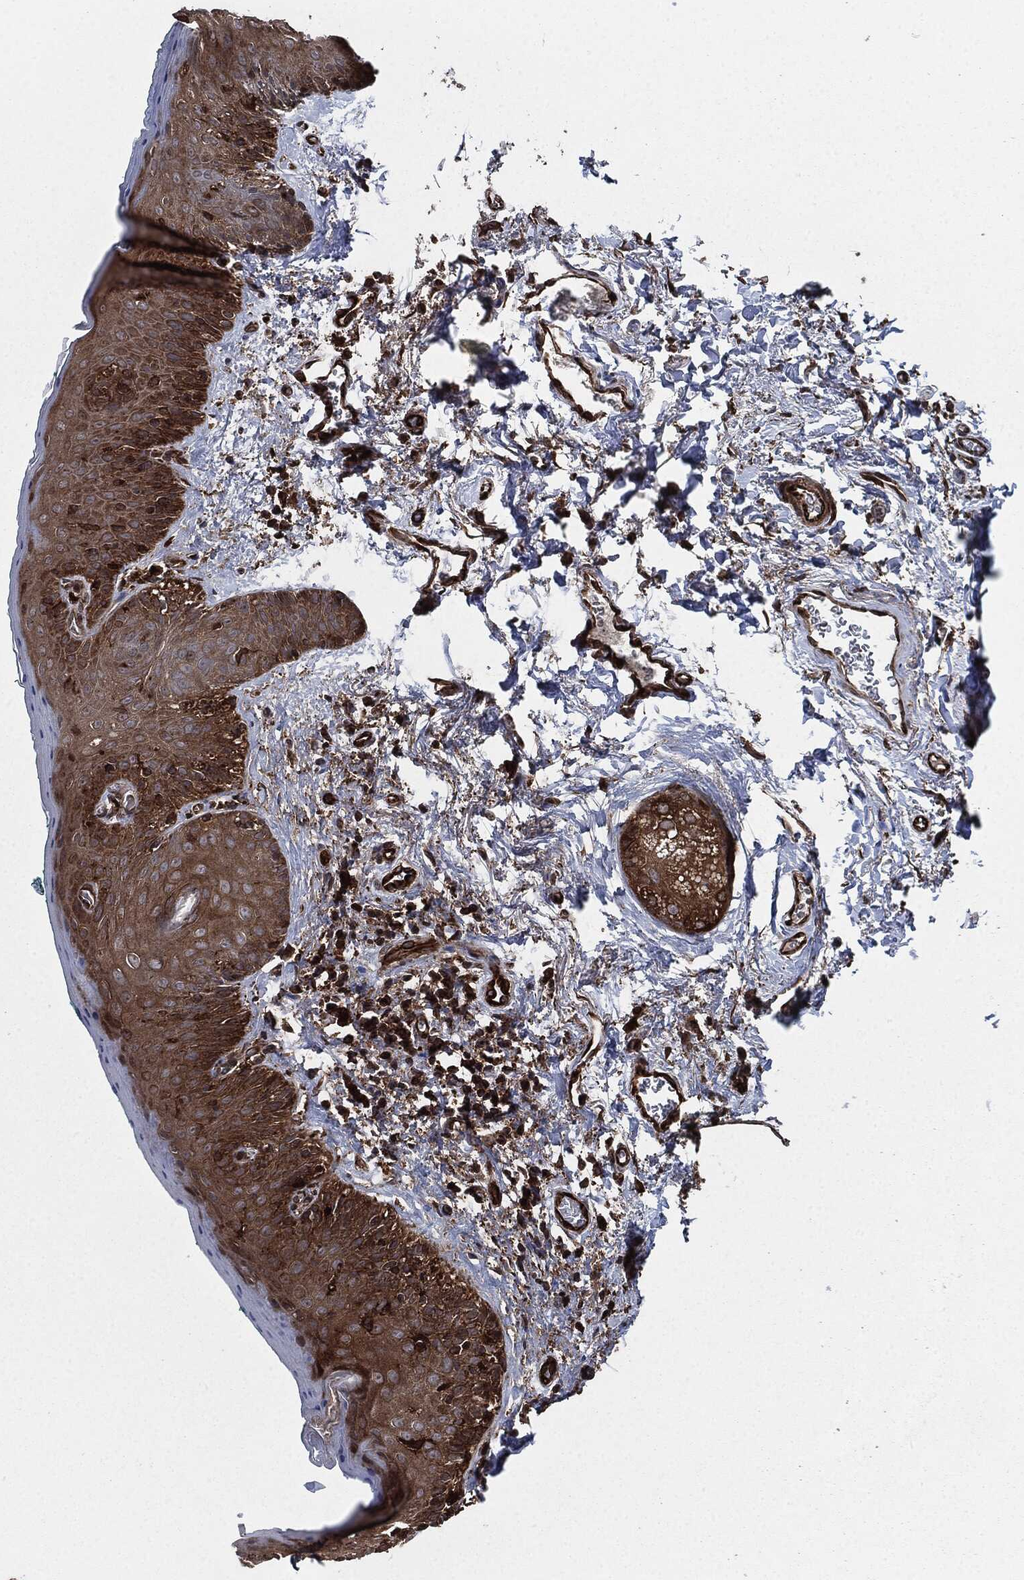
{"staining": {"intensity": "strong", "quantity": "<25%", "location": "cytoplasmic/membranous,nuclear"}, "tissue": "vagina", "cell_type": "Squamous epithelial cells", "image_type": "normal", "snomed": [{"axis": "morphology", "description": "Normal tissue, NOS"}, {"axis": "topography", "description": "Vagina"}], "caption": "A histopathology image of vagina stained for a protein demonstrates strong cytoplasmic/membranous,nuclear brown staining in squamous epithelial cells. (IHC, brightfield microscopy, high magnification).", "gene": "RAP1GDS1", "patient": {"sex": "female", "age": 66}}